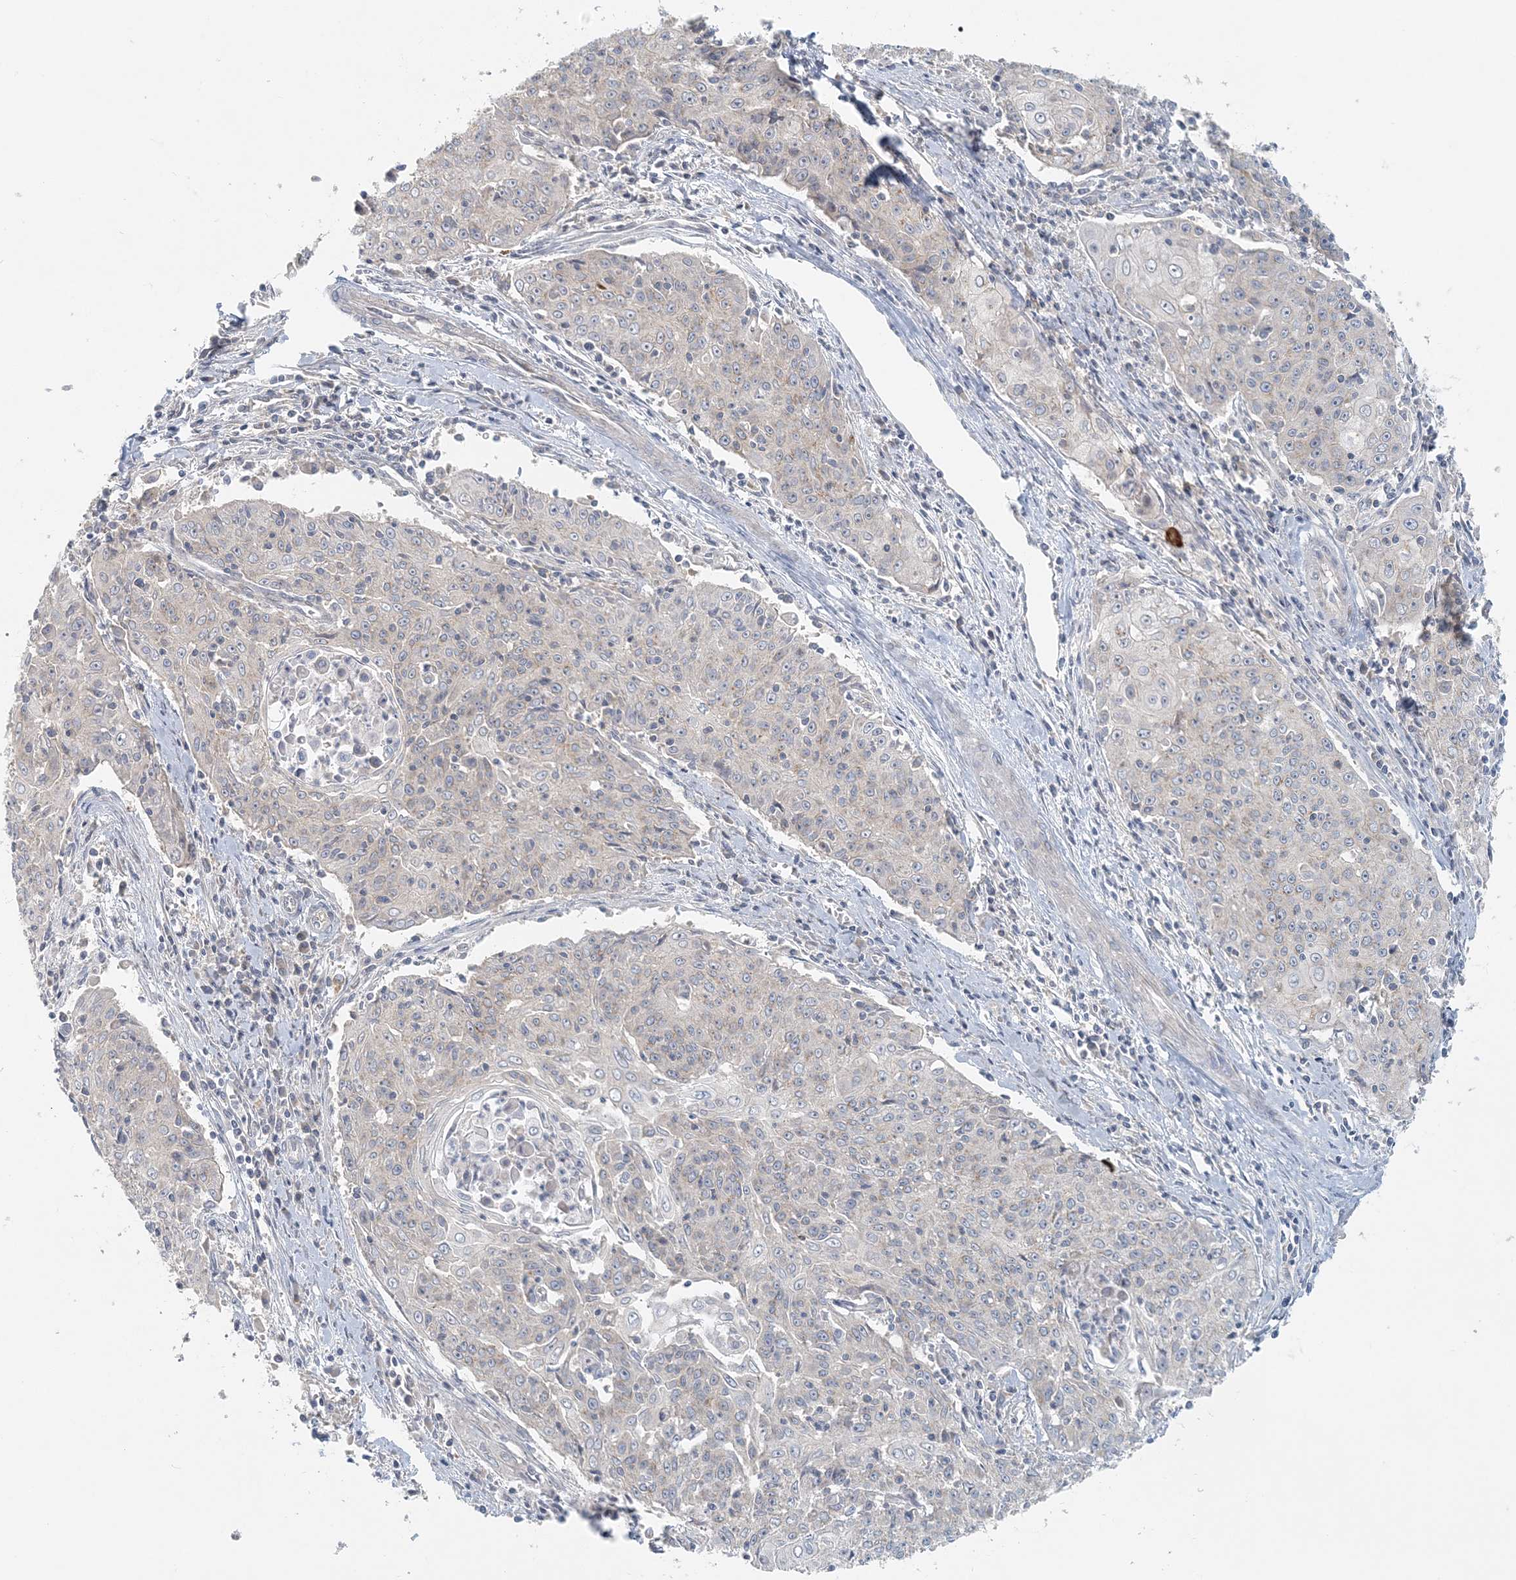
{"staining": {"intensity": "negative", "quantity": "none", "location": "none"}, "tissue": "cervical cancer", "cell_type": "Tumor cells", "image_type": "cancer", "snomed": [{"axis": "morphology", "description": "Squamous cell carcinoma, NOS"}, {"axis": "topography", "description": "Cervix"}], "caption": "This is an immunohistochemistry (IHC) histopathology image of human cervical cancer. There is no expression in tumor cells.", "gene": "NAA11", "patient": {"sex": "female", "age": 48}}